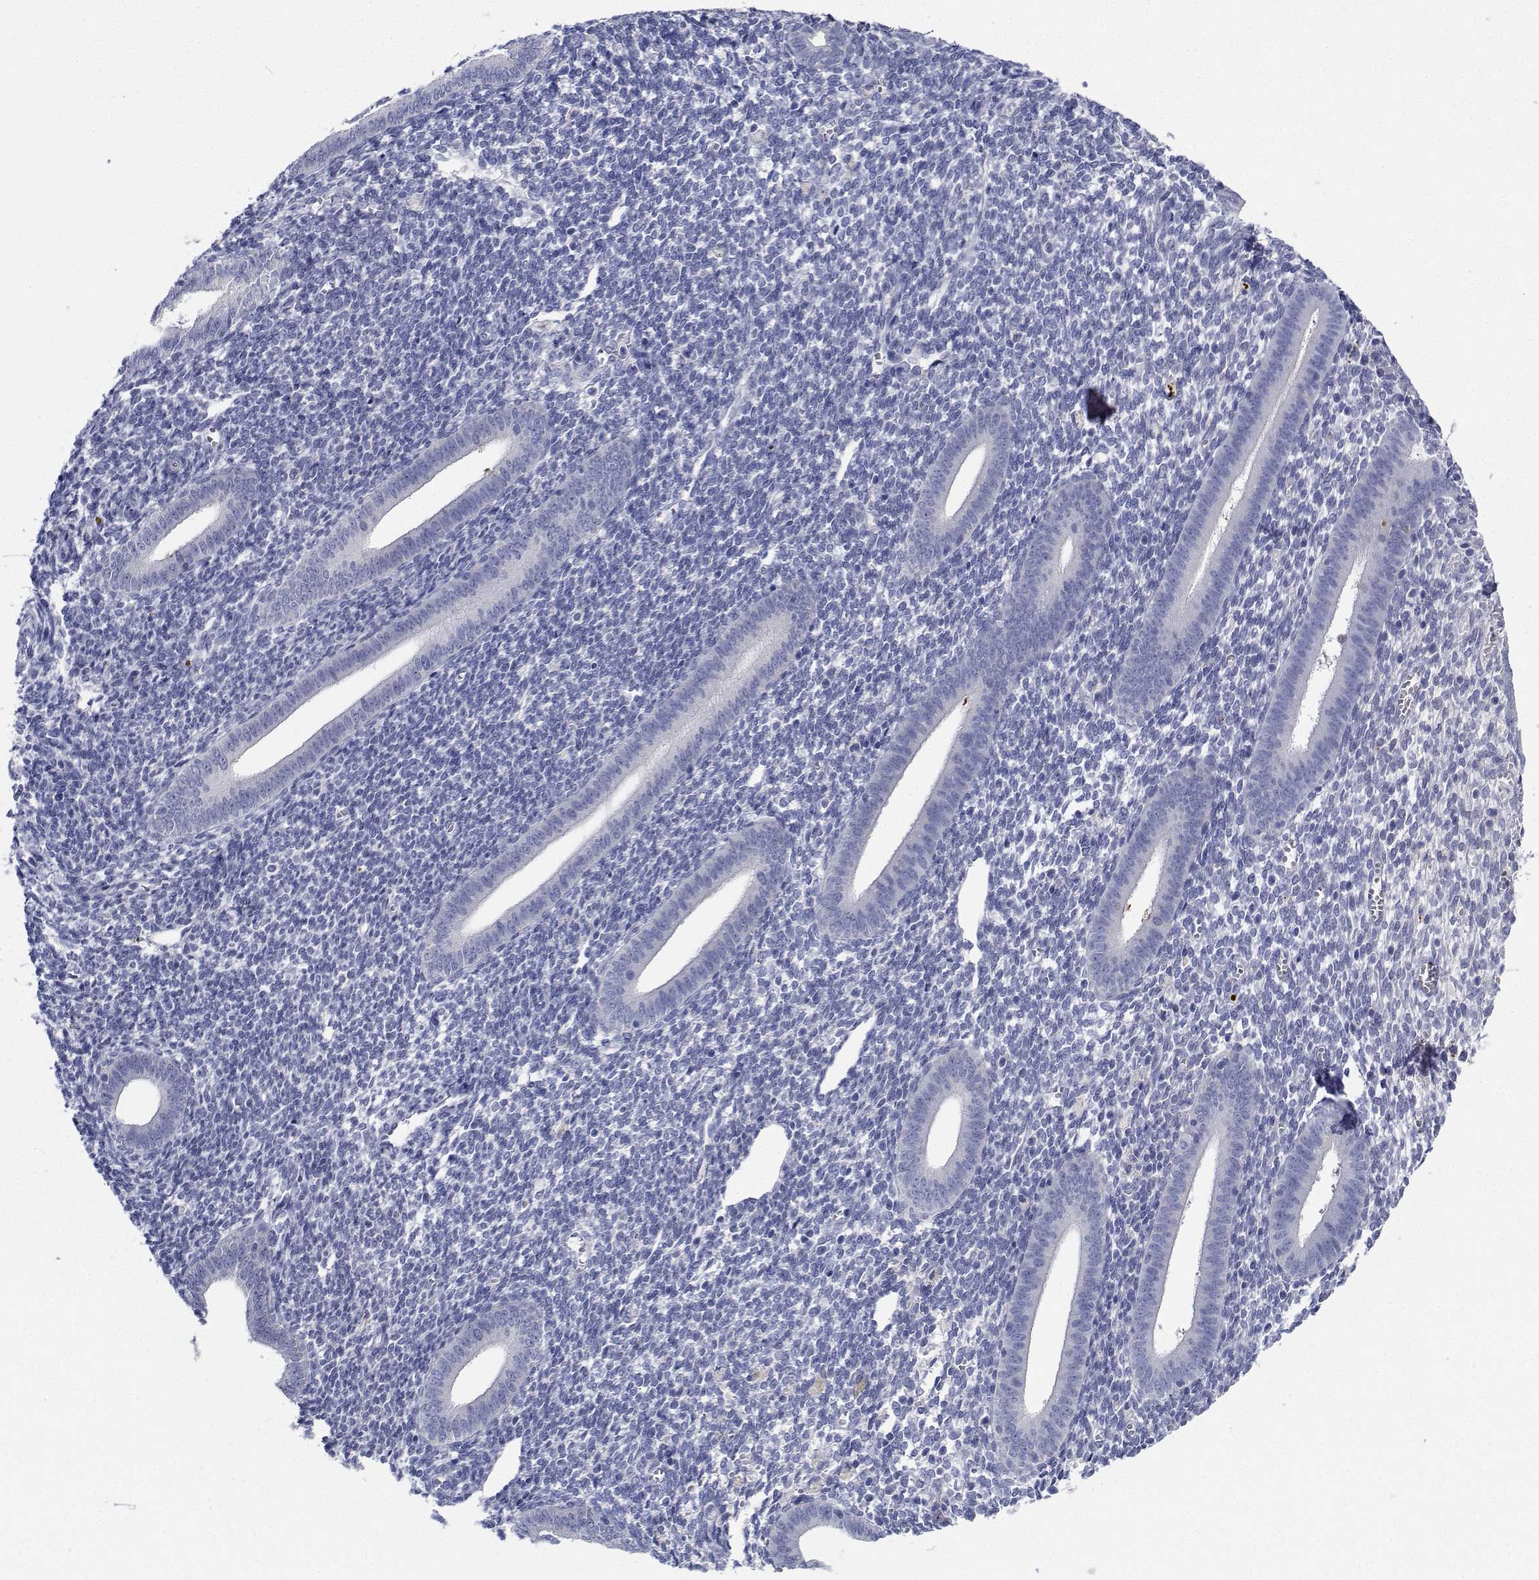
{"staining": {"intensity": "negative", "quantity": "none", "location": "none"}, "tissue": "endometrium", "cell_type": "Cells in endometrial stroma", "image_type": "normal", "snomed": [{"axis": "morphology", "description": "Normal tissue, NOS"}, {"axis": "topography", "description": "Endometrium"}], "caption": "Micrograph shows no significant protein expression in cells in endometrial stroma of benign endometrium. Brightfield microscopy of IHC stained with DAB (brown) and hematoxylin (blue), captured at high magnification.", "gene": "CDHR3", "patient": {"sex": "female", "age": 25}}